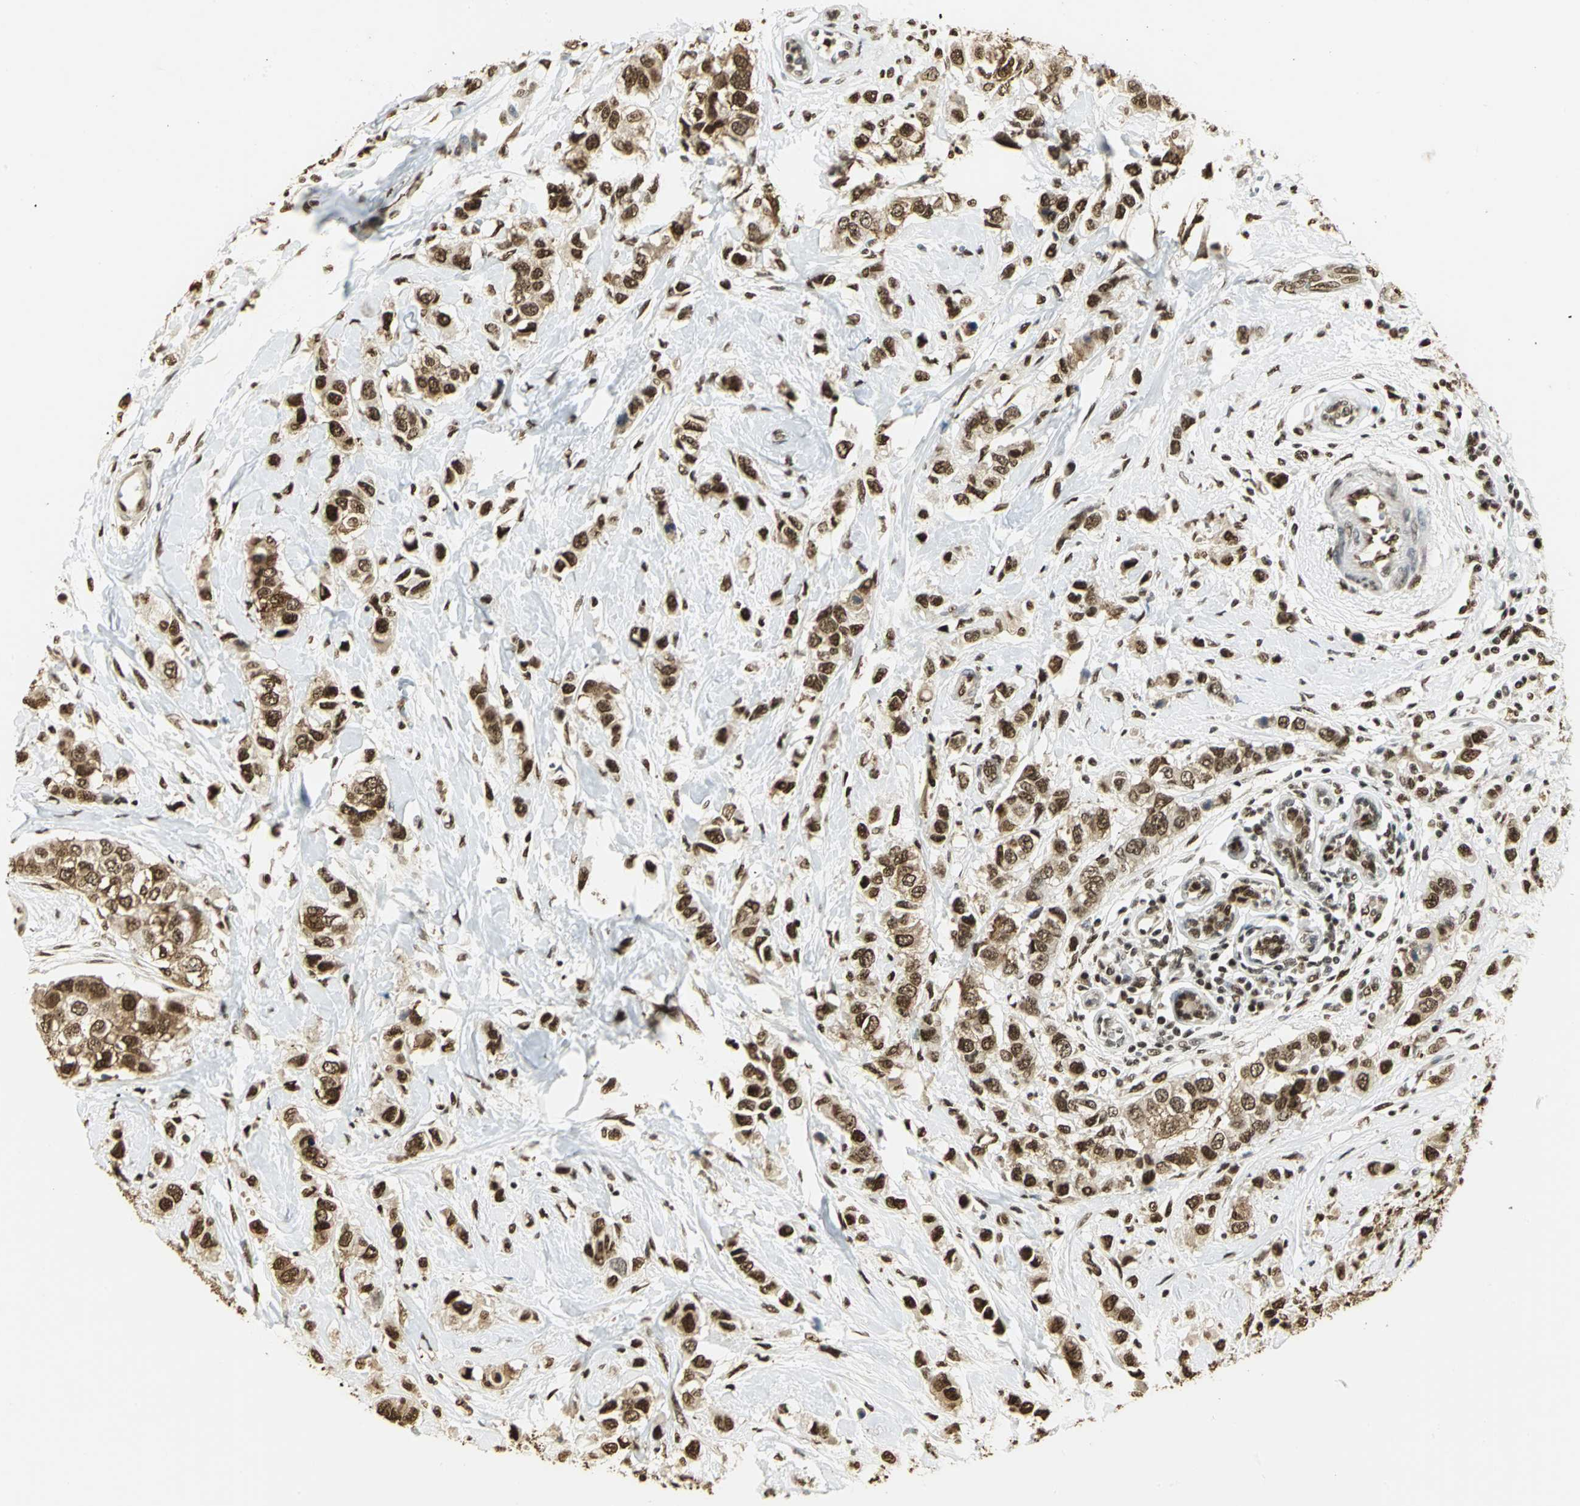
{"staining": {"intensity": "strong", "quantity": ">75%", "location": "cytoplasmic/membranous,nuclear"}, "tissue": "breast cancer", "cell_type": "Tumor cells", "image_type": "cancer", "snomed": [{"axis": "morphology", "description": "Duct carcinoma"}, {"axis": "topography", "description": "Breast"}], "caption": "Infiltrating ductal carcinoma (breast) tissue shows strong cytoplasmic/membranous and nuclear positivity in approximately >75% of tumor cells", "gene": "SET", "patient": {"sex": "female", "age": 50}}